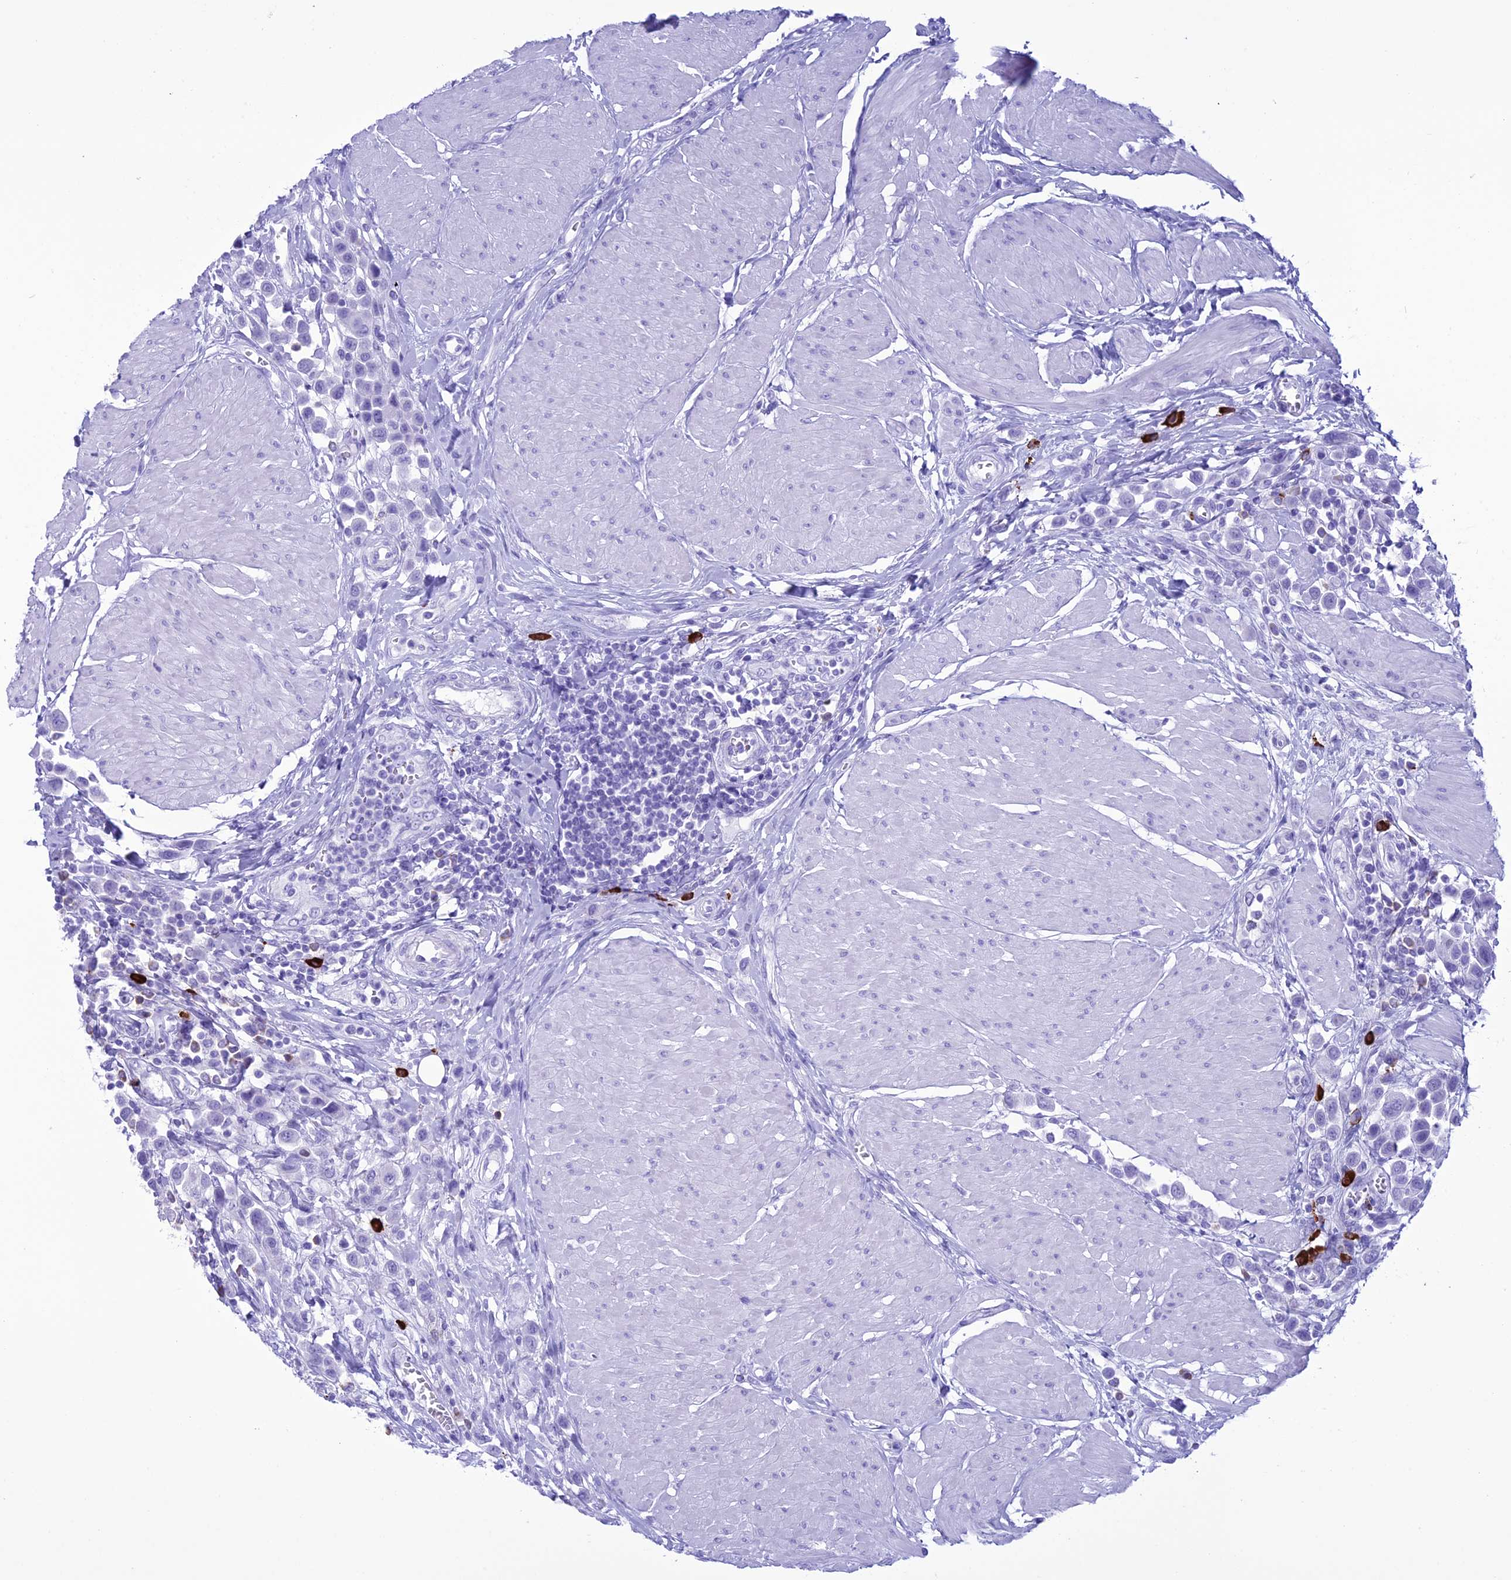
{"staining": {"intensity": "negative", "quantity": "none", "location": "none"}, "tissue": "urothelial cancer", "cell_type": "Tumor cells", "image_type": "cancer", "snomed": [{"axis": "morphology", "description": "Urothelial carcinoma, High grade"}, {"axis": "topography", "description": "Urinary bladder"}], "caption": "Human urothelial cancer stained for a protein using immunohistochemistry (IHC) demonstrates no positivity in tumor cells.", "gene": "MZB1", "patient": {"sex": "male", "age": 50}}